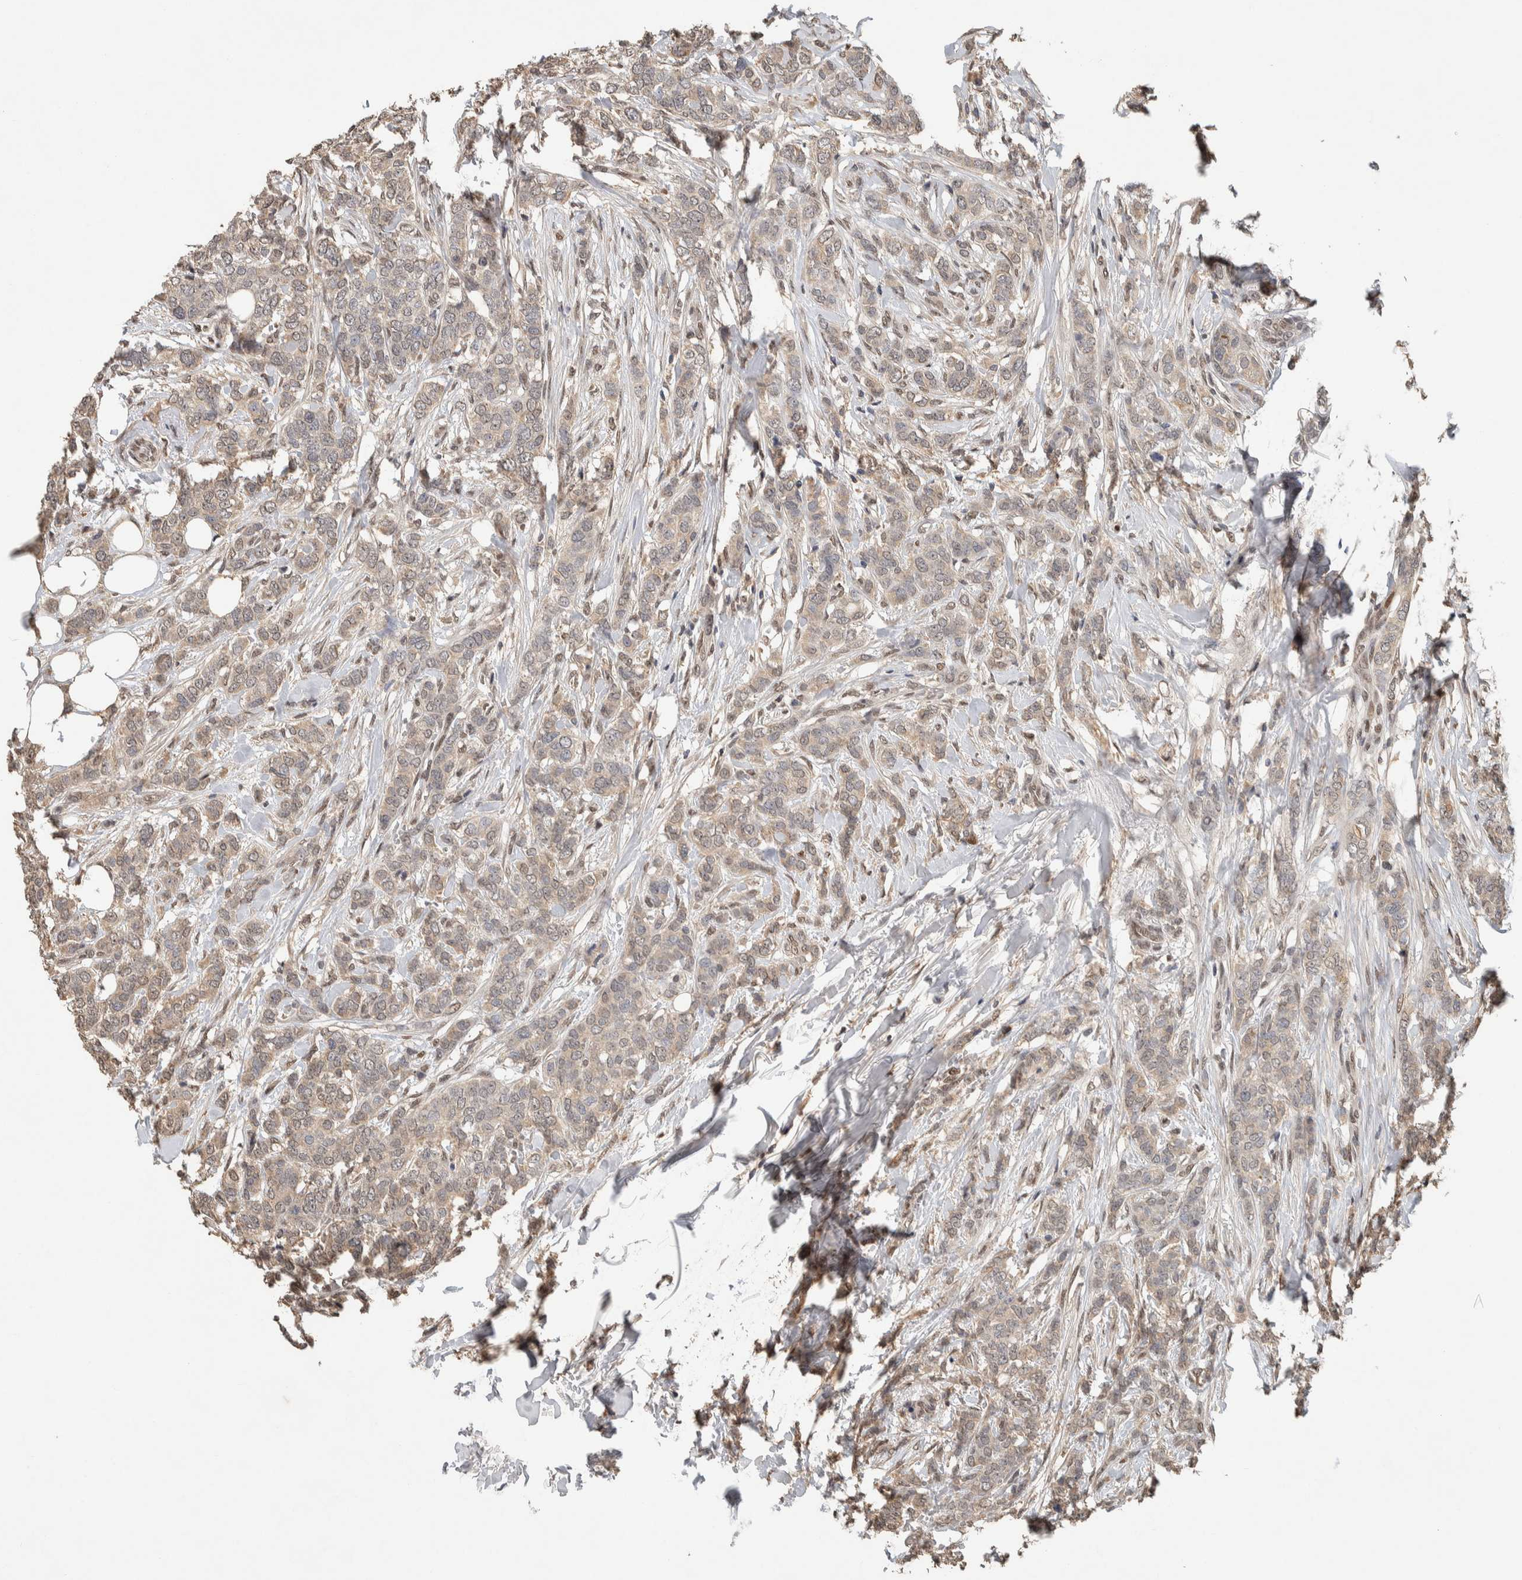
{"staining": {"intensity": "weak", "quantity": "<25%", "location": "cytoplasmic/membranous"}, "tissue": "breast cancer", "cell_type": "Tumor cells", "image_type": "cancer", "snomed": [{"axis": "morphology", "description": "Lobular carcinoma"}, {"axis": "topography", "description": "Skin"}, {"axis": "topography", "description": "Breast"}], "caption": "This is an immunohistochemistry (IHC) histopathology image of lobular carcinoma (breast). There is no staining in tumor cells.", "gene": "CYSRT1", "patient": {"sex": "female", "age": 46}}